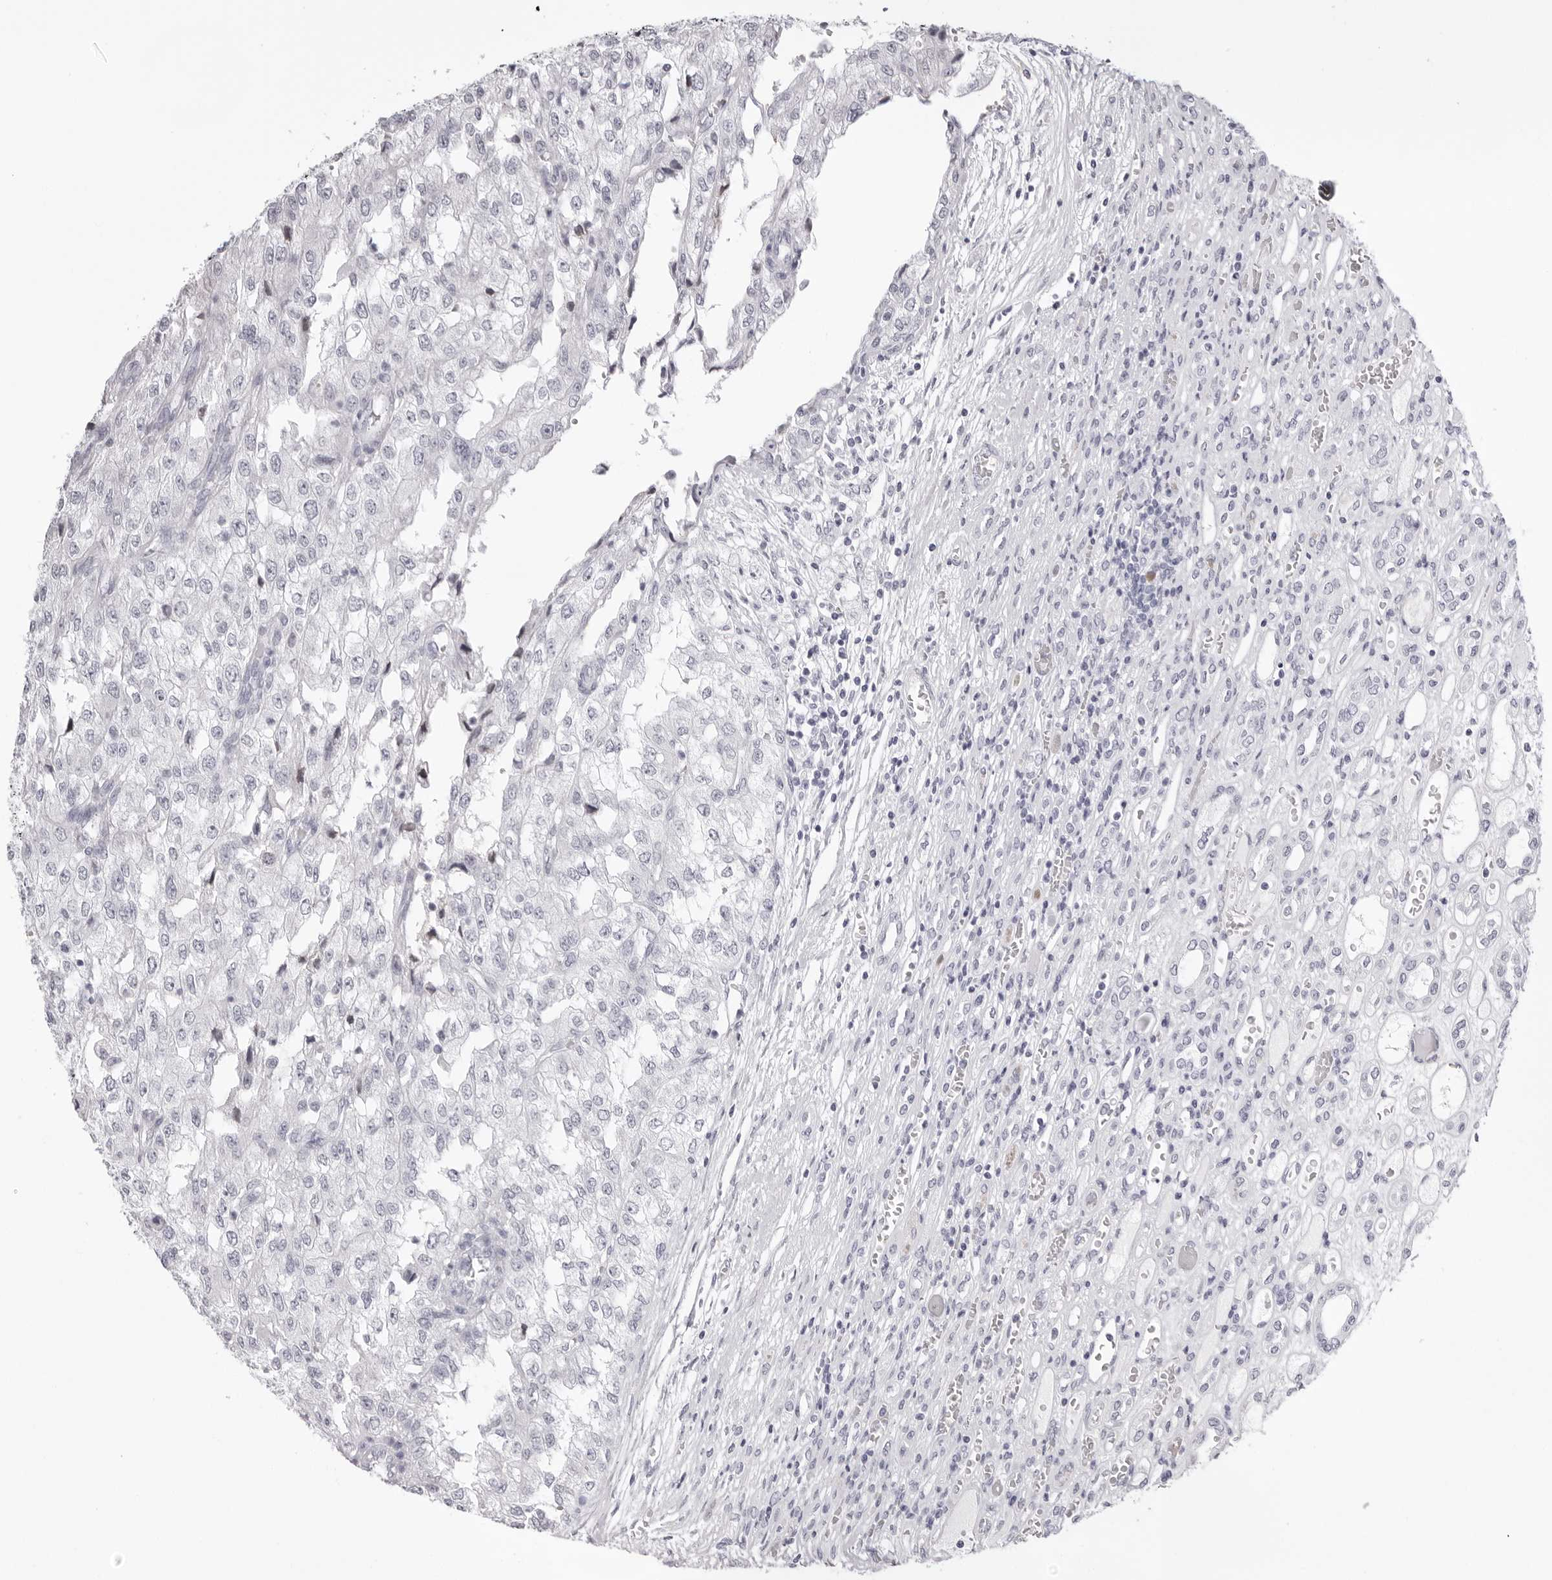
{"staining": {"intensity": "negative", "quantity": "none", "location": "none"}, "tissue": "renal cancer", "cell_type": "Tumor cells", "image_type": "cancer", "snomed": [{"axis": "morphology", "description": "Adenocarcinoma, NOS"}, {"axis": "topography", "description": "Kidney"}], "caption": "Photomicrograph shows no significant protein expression in tumor cells of renal cancer (adenocarcinoma).", "gene": "TMOD4", "patient": {"sex": "female", "age": 54}}